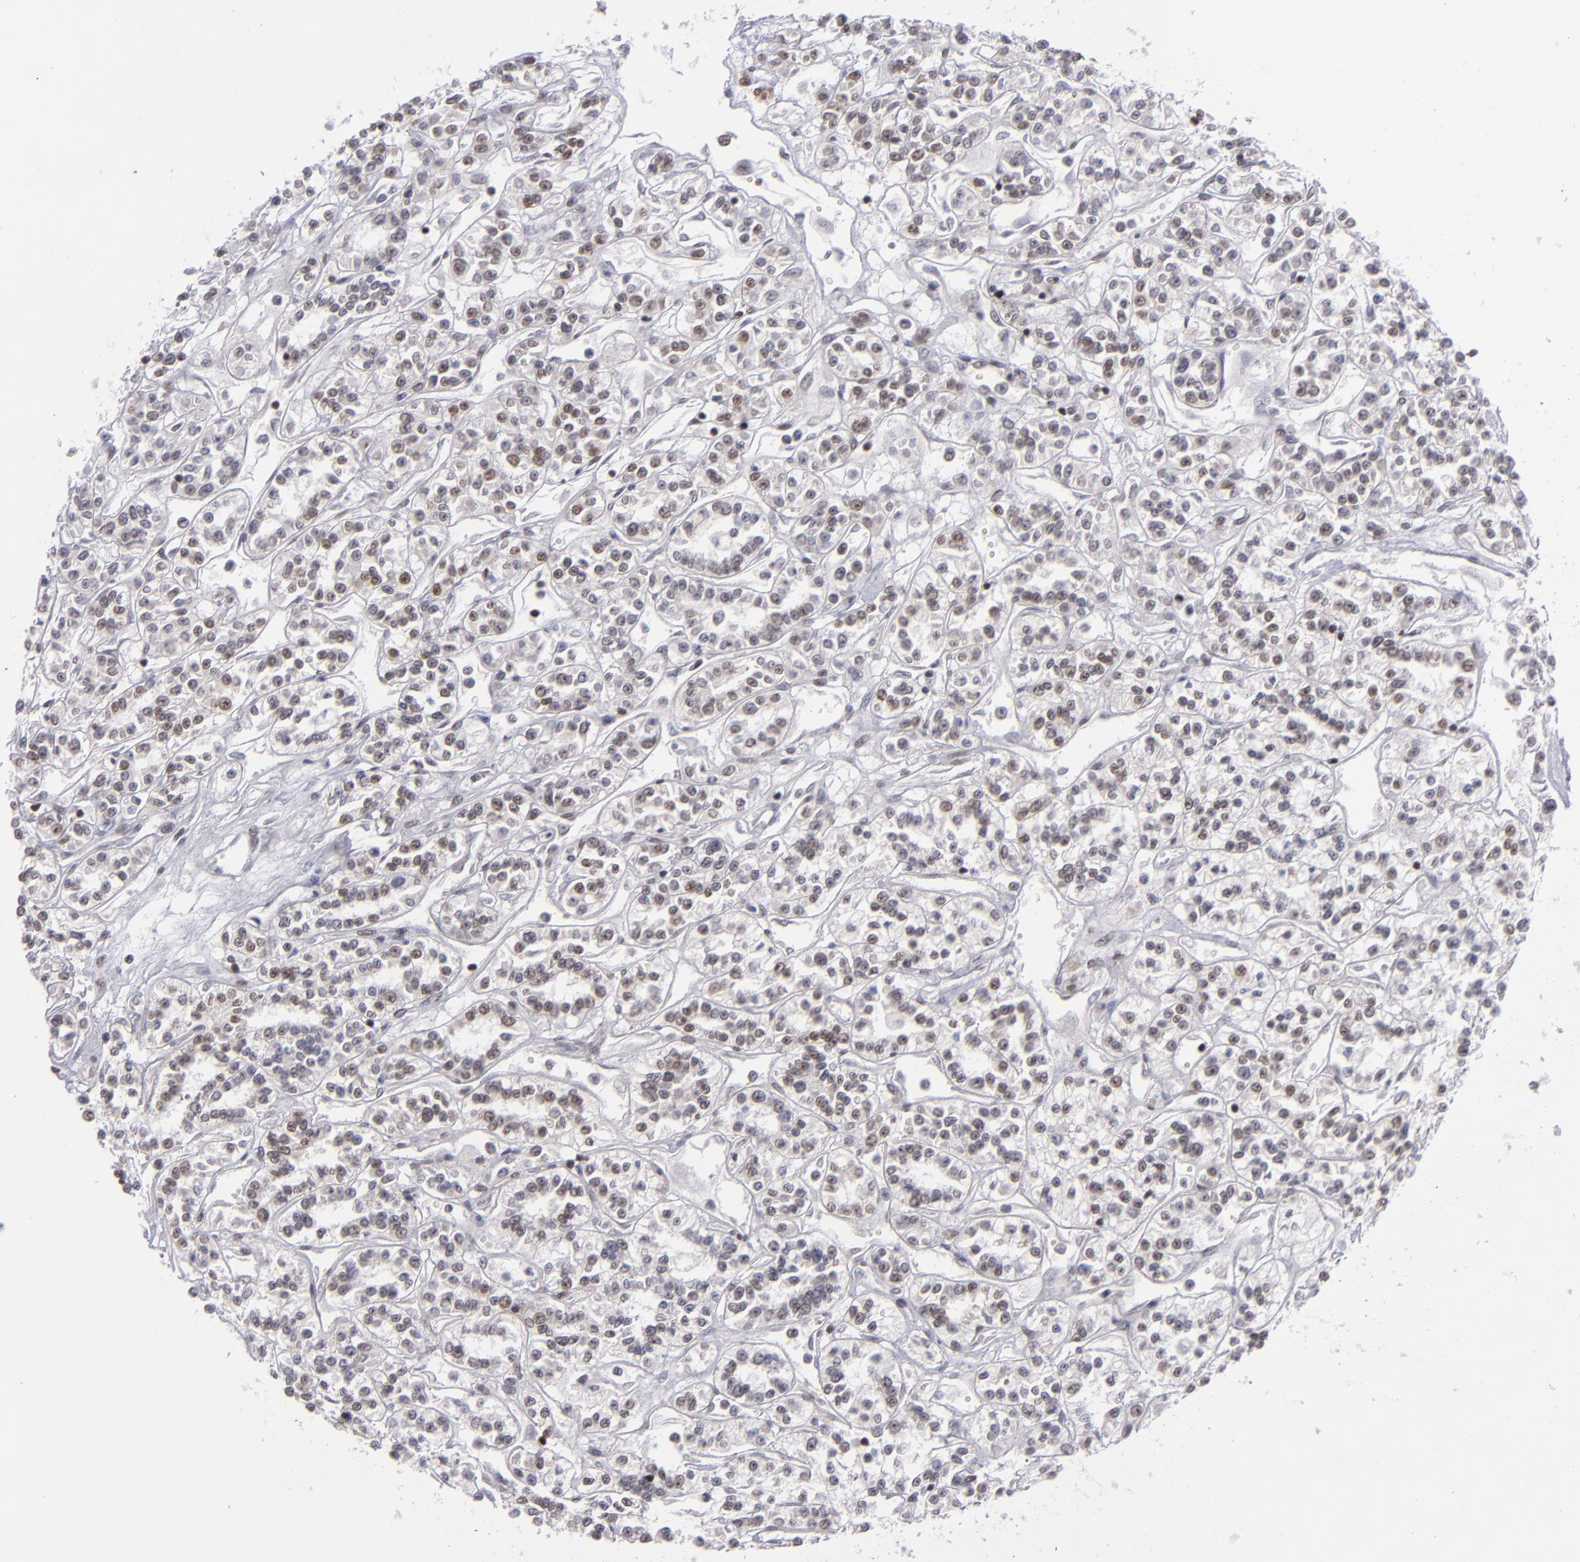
{"staining": {"intensity": "moderate", "quantity": "25%-75%", "location": "nuclear"}, "tissue": "renal cancer", "cell_type": "Tumor cells", "image_type": "cancer", "snomed": [{"axis": "morphology", "description": "Adenocarcinoma, NOS"}, {"axis": "topography", "description": "Kidney"}], "caption": "Tumor cells exhibit moderate nuclear staining in about 25%-75% of cells in renal cancer.", "gene": "MLLT3", "patient": {"sex": "female", "age": 76}}